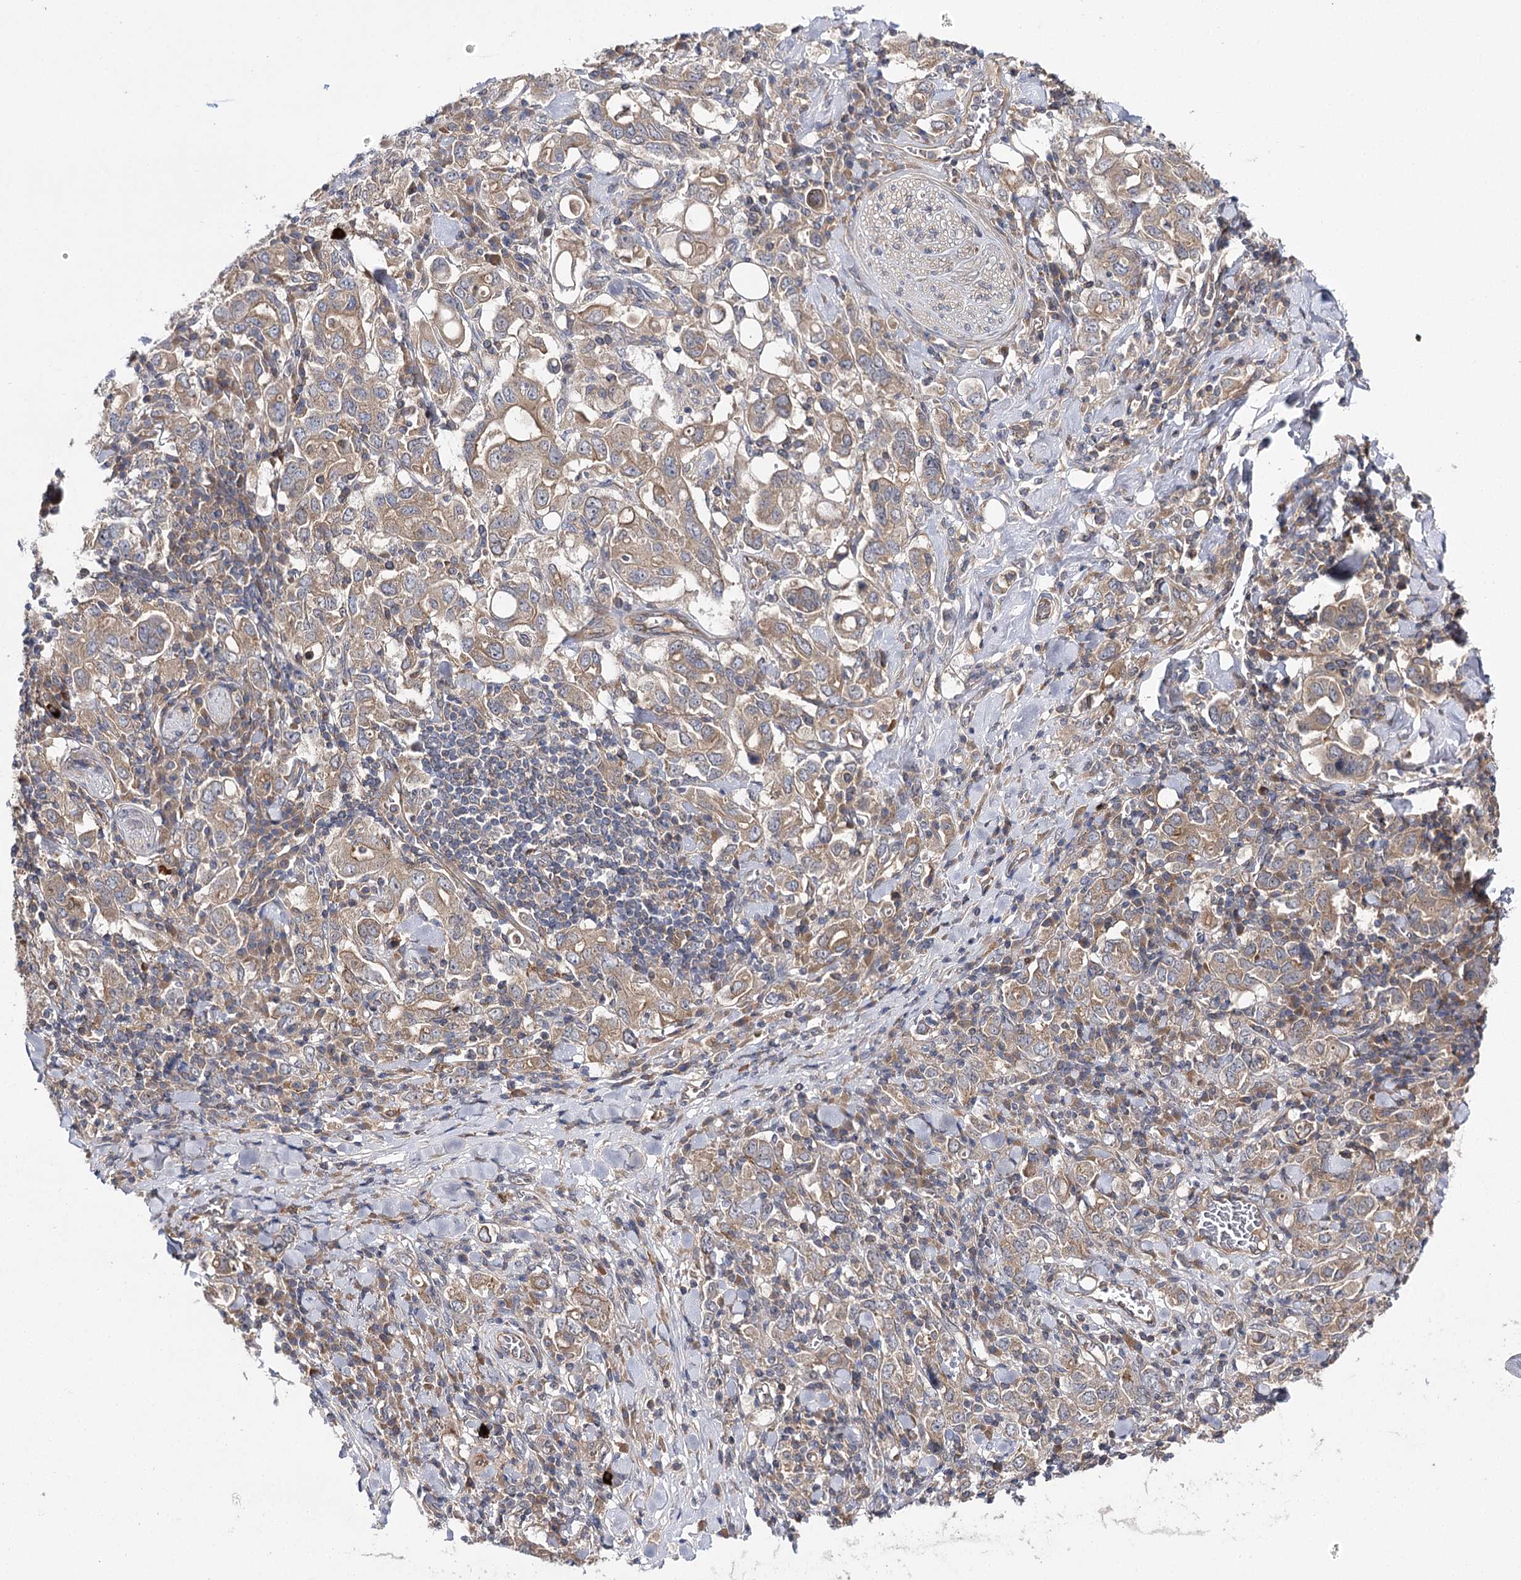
{"staining": {"intensity": "moderate", "quantity": ">75%", "location": "cytoplasmic/membranous"}, "tissue": "stomach cancer", "cell_type": "Tumor cells", "image_type": "cancer", "snomed": [{"axis": "morphology", "description": "Adenocarcinoma, NOS"}, {"axis": "topography", "description": "Stomach, upper"}], "caption": "Immunohistochemical staining of human stomach adenocarcinoma demonstrates medium levels of moderate cytoplasmic/membranous expression in approximately >75% of tumor cells.", "gene": "BCR", "patient": {"sex": "male", "age": 62}}